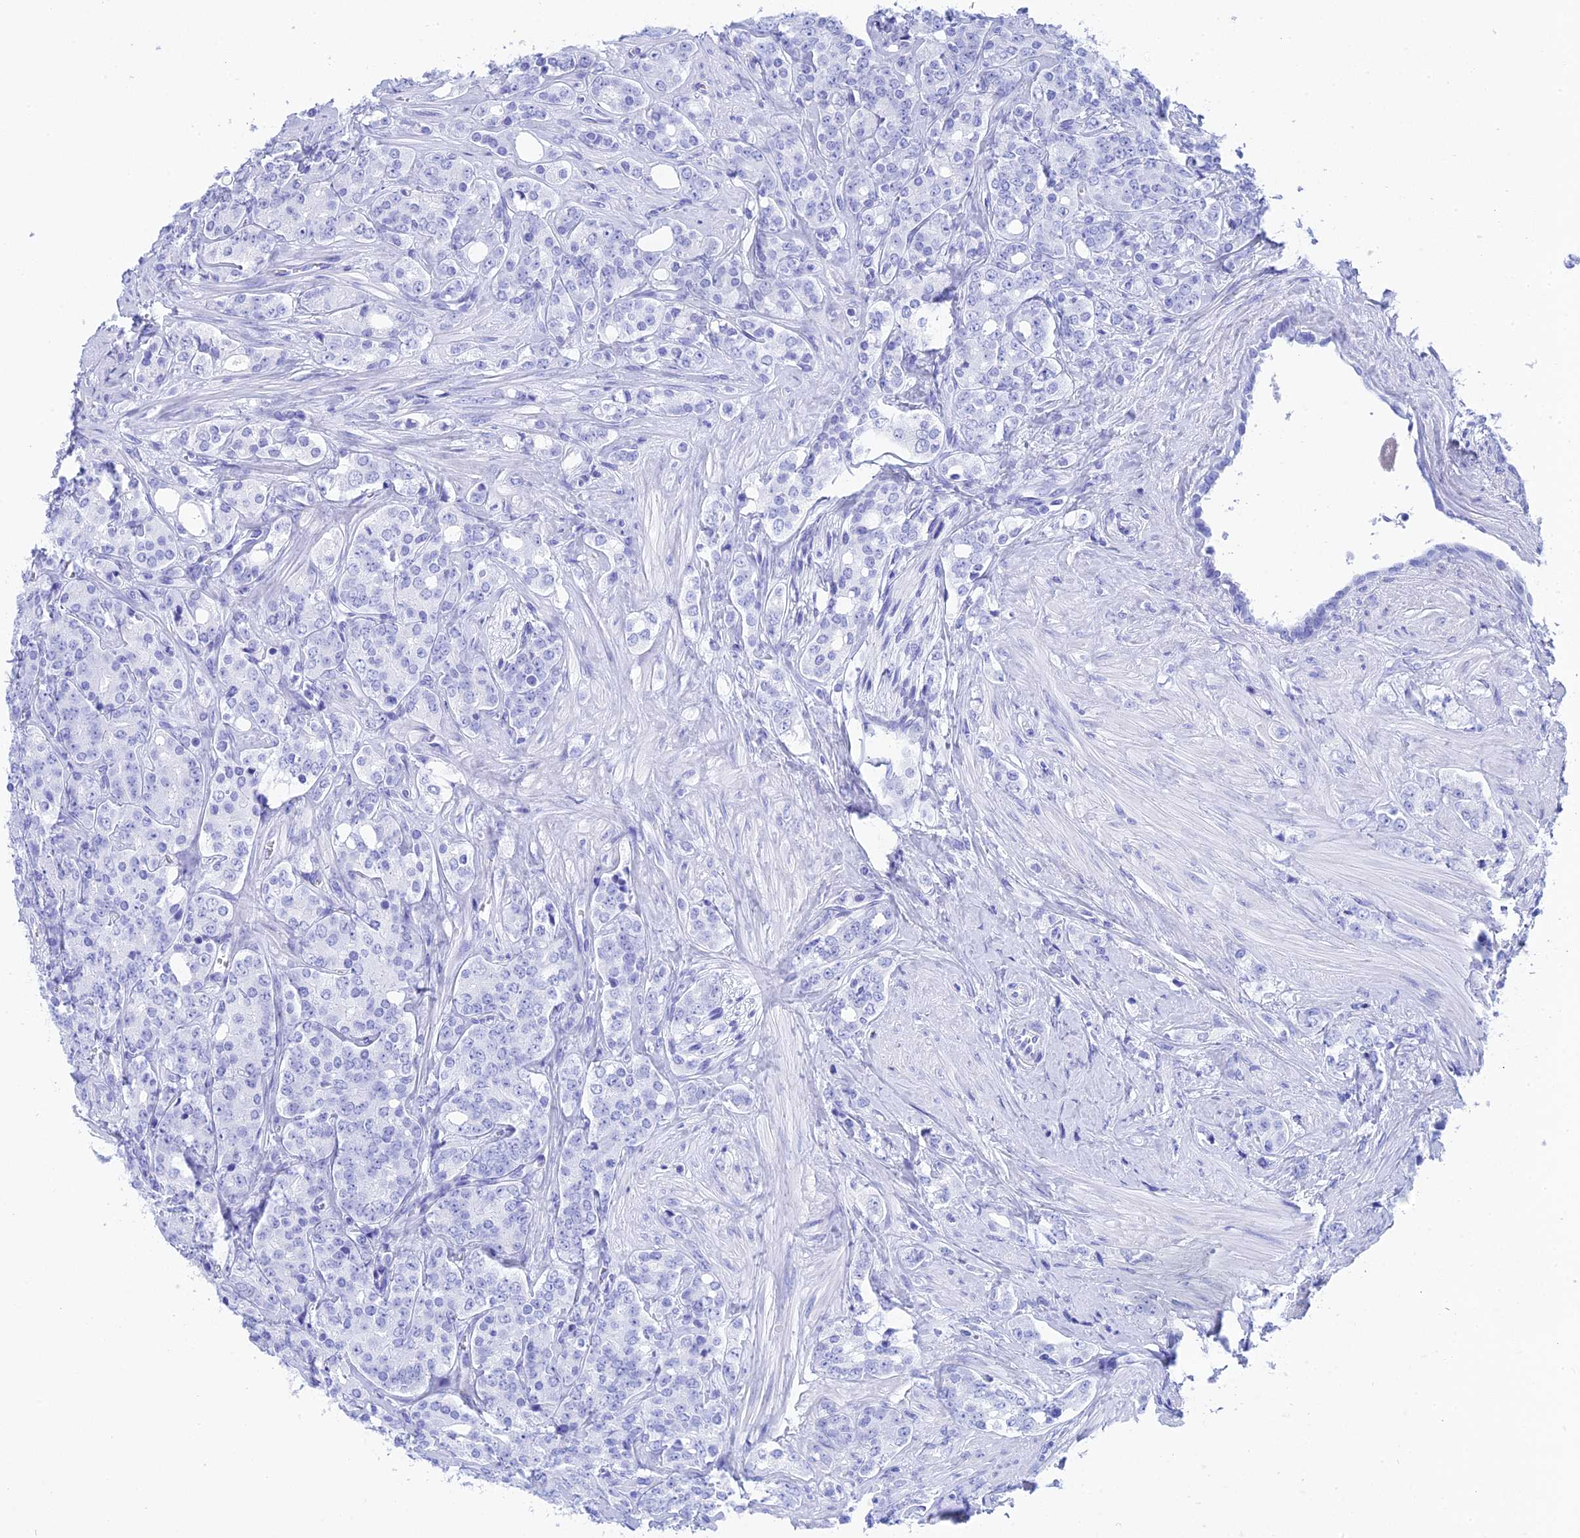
{"staining": {"intensity": "negative", "quantity": "none", "location": "none"}, "tissue": "prostate cancer", "cell_type": "Tumor cells", "image_type": "cancer", "snomed": [{"axis": "morphology", "description": "Adenocarcinoma, High grade"}, {"axis": "topography", "description": "Prostate"}], "caption": "The image displays no significant positivity in tumor cells of high-grade adenocarcinoma (prostate).", "gene": "TEX101", "patient": {"sex": "male", "age": 62}}